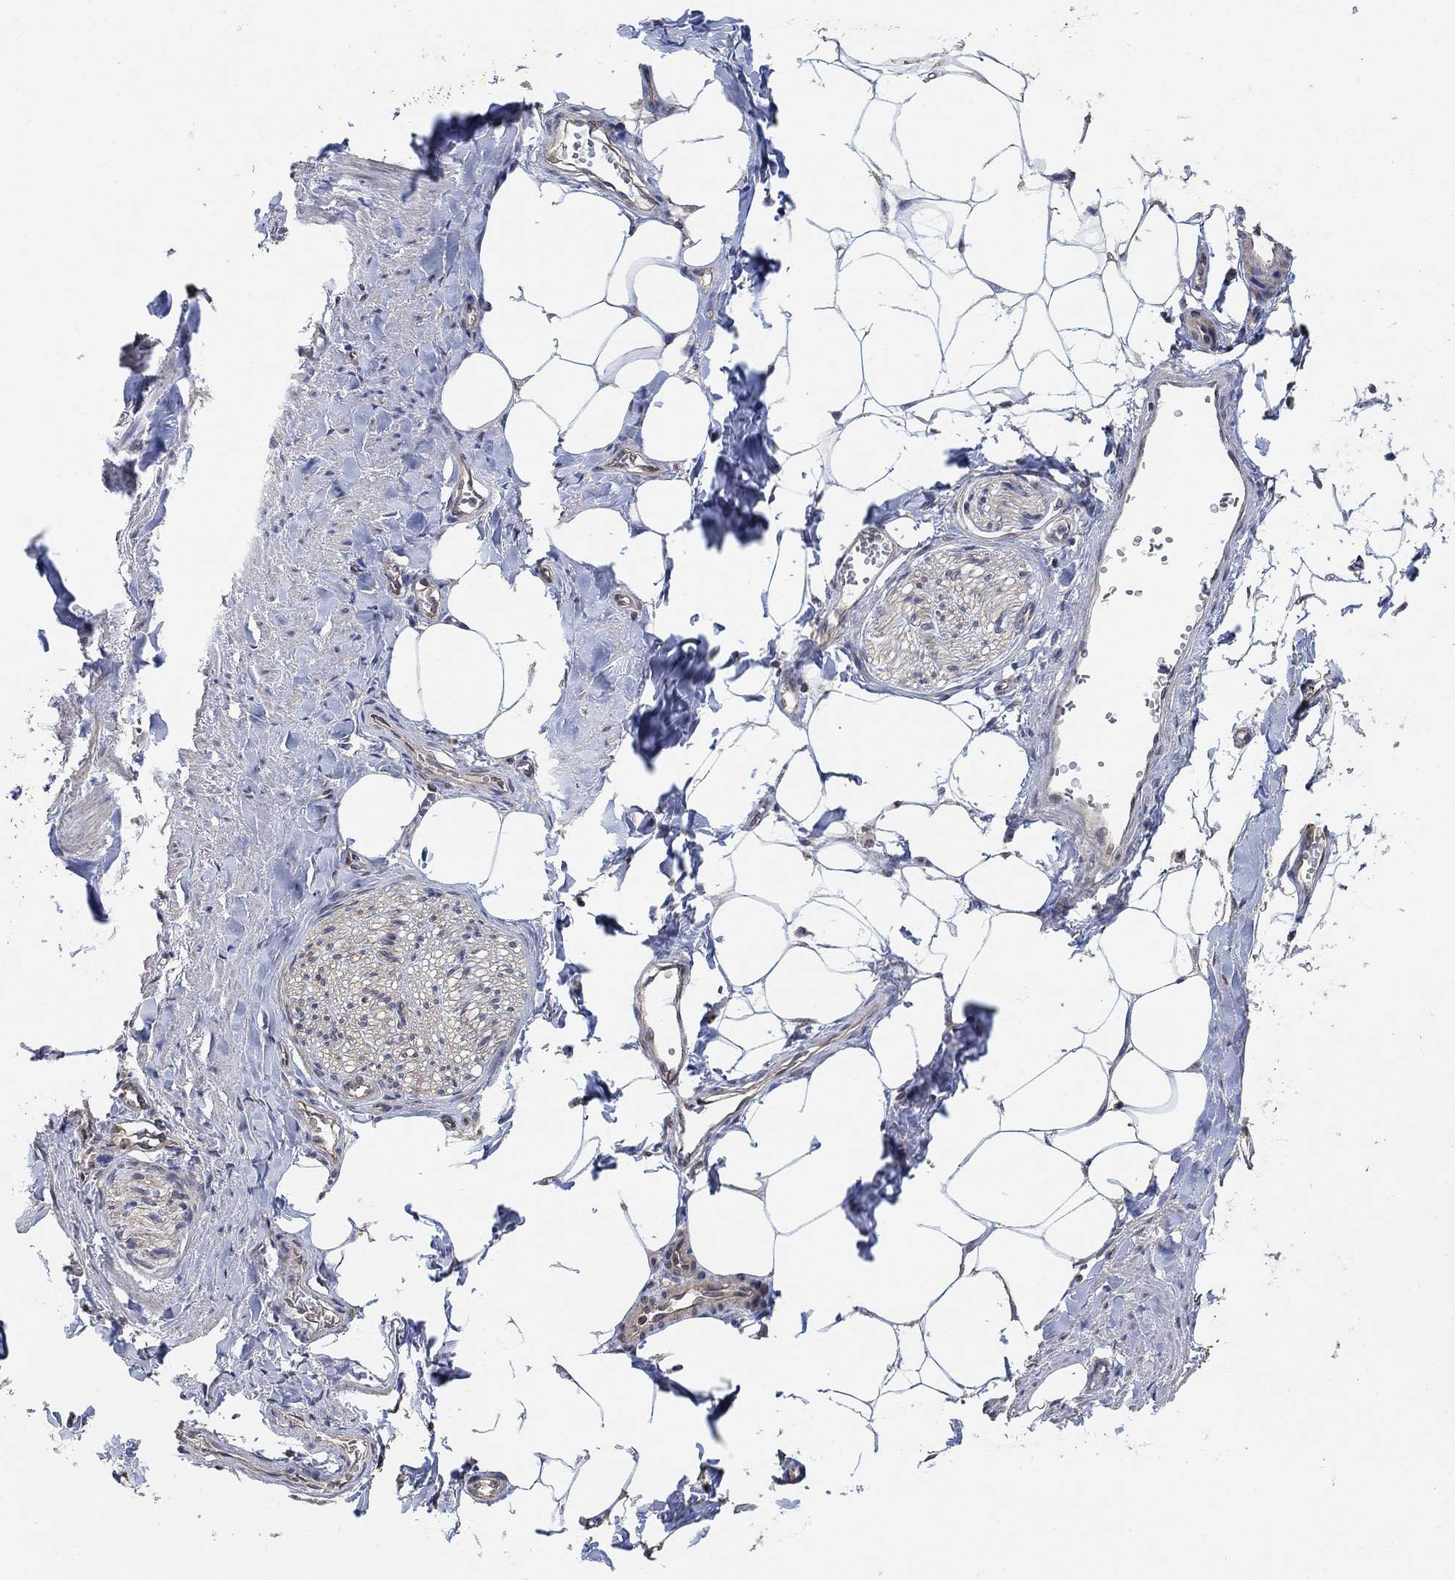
{"staining": {"intensity": "moderate", "quantity": "<25%", "location": "nuclear"}, "tissue": "adipose tissue", "cell_type": "Adipocytes", "image_type": "normal", "snomed": [{"axis": "morphology", "description": "Normal tissue, NOS"}, {"axis": "morphology", "description": "Carcinoid, malignant, NOS"}, {"axis": "topography", "description": "Small intestine"}, {"axis": "topography", "description": "Peripheral nerve tissue"}], "caption": "High-power microscopy captured an IHC histopathology image of normal adipose tissue, revealing moderate nuclear expression in approximately <25% of adipocytes. Immunohistochemistry (ihc) stains the protein of interest in brown and the nuclei are stained blue.", "gene": "UNC5B", "patient": {"sex": "male", "age": 52}}